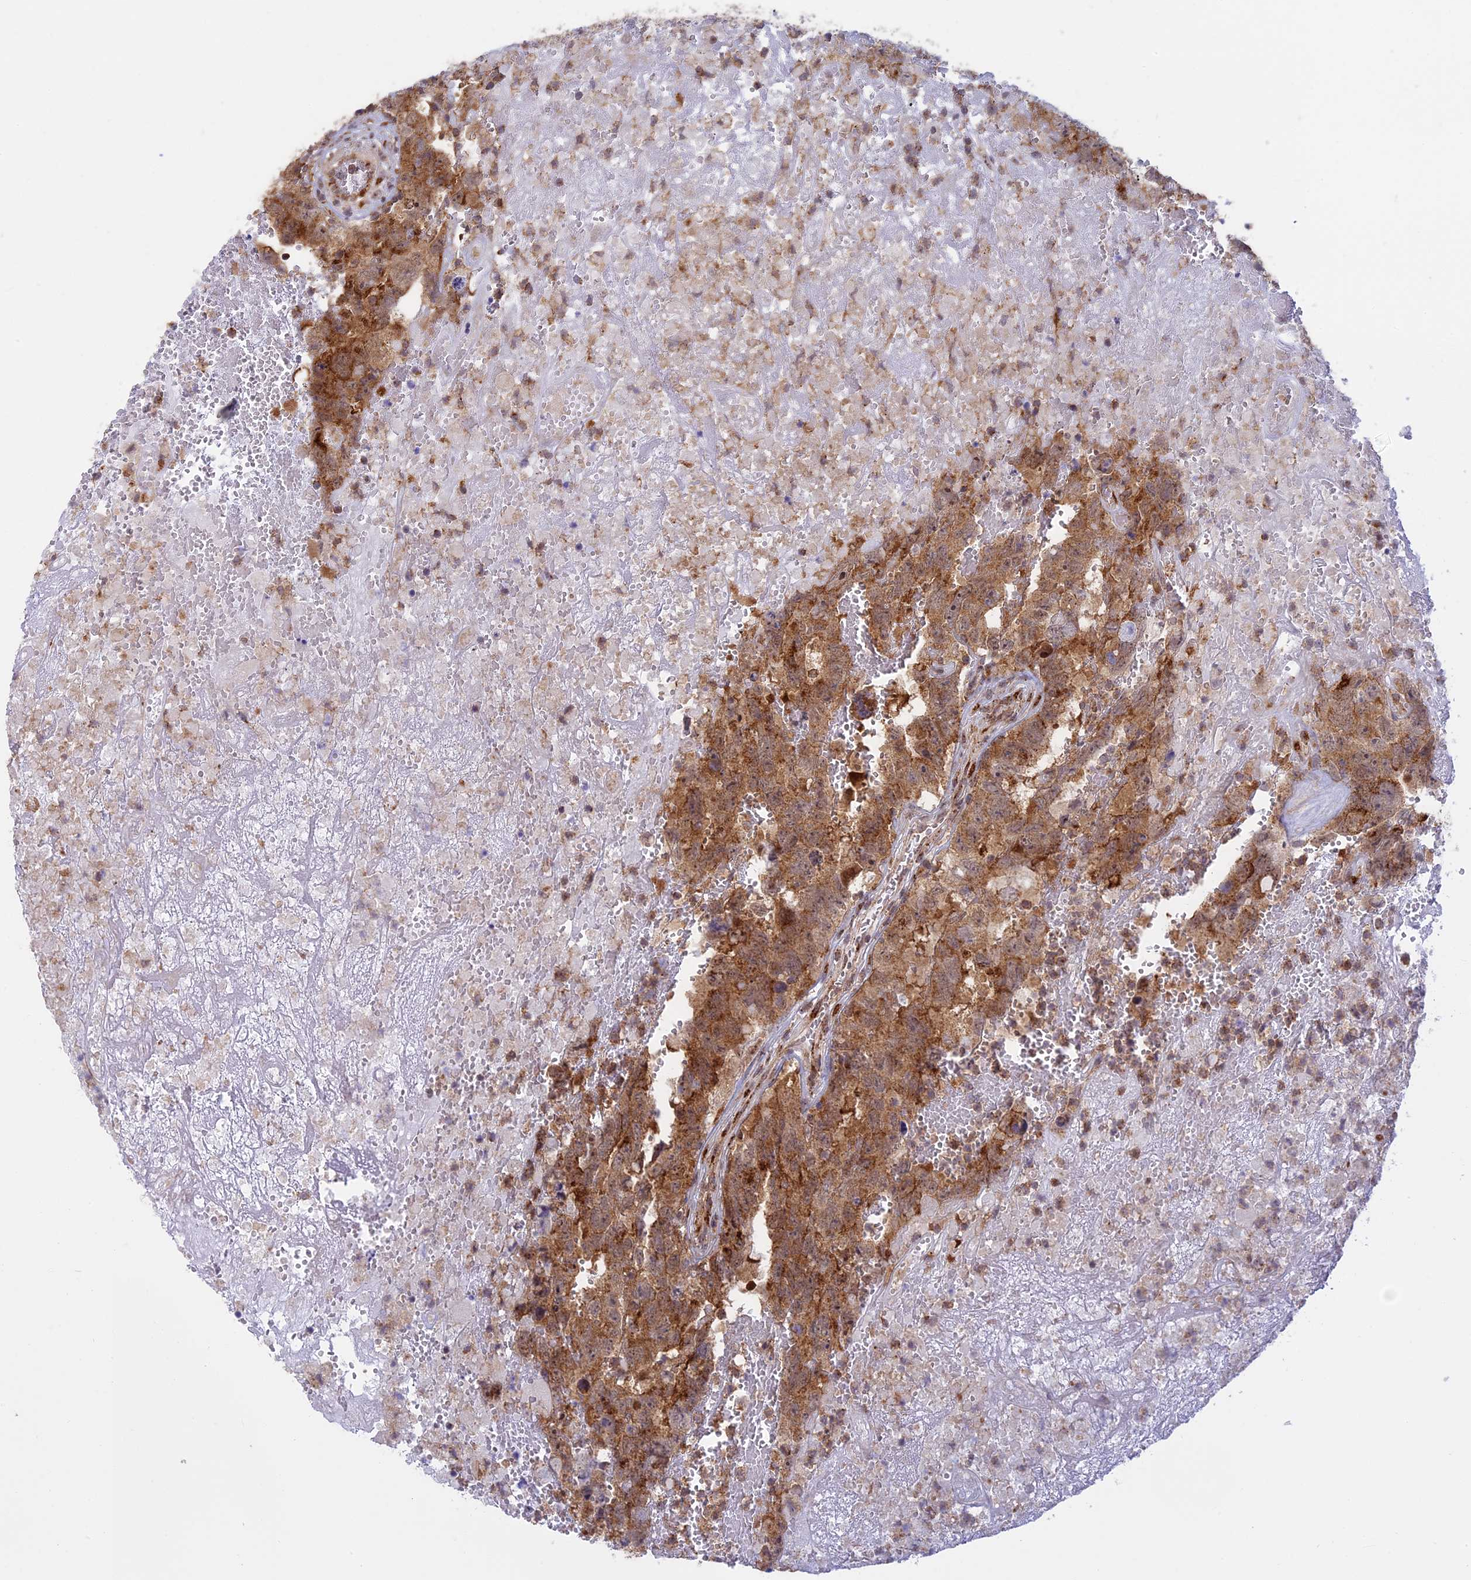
{"staining": {"intensity": "moderate", "quantity": ">75%", "location": "cytoplasmic/membranous"}, "tissue": "testis cancer", "cell_type": "Tumor cells", "image_type": "cancer", "snomed": [{"axis": "morphology", "description": "Carcinoma, Embryonal, NOS"}, {"axis": "topography", "description": "Testis"}], "caption": "This micrograph displays immunohistochemistry staining of human testis embryonal carcinoma, with medium moderate cytoplasmic/membranous expression in approximately >75% of tumor cells.", "gene": "CLINT1", "patient": {"sex": "male", "age": 45}}